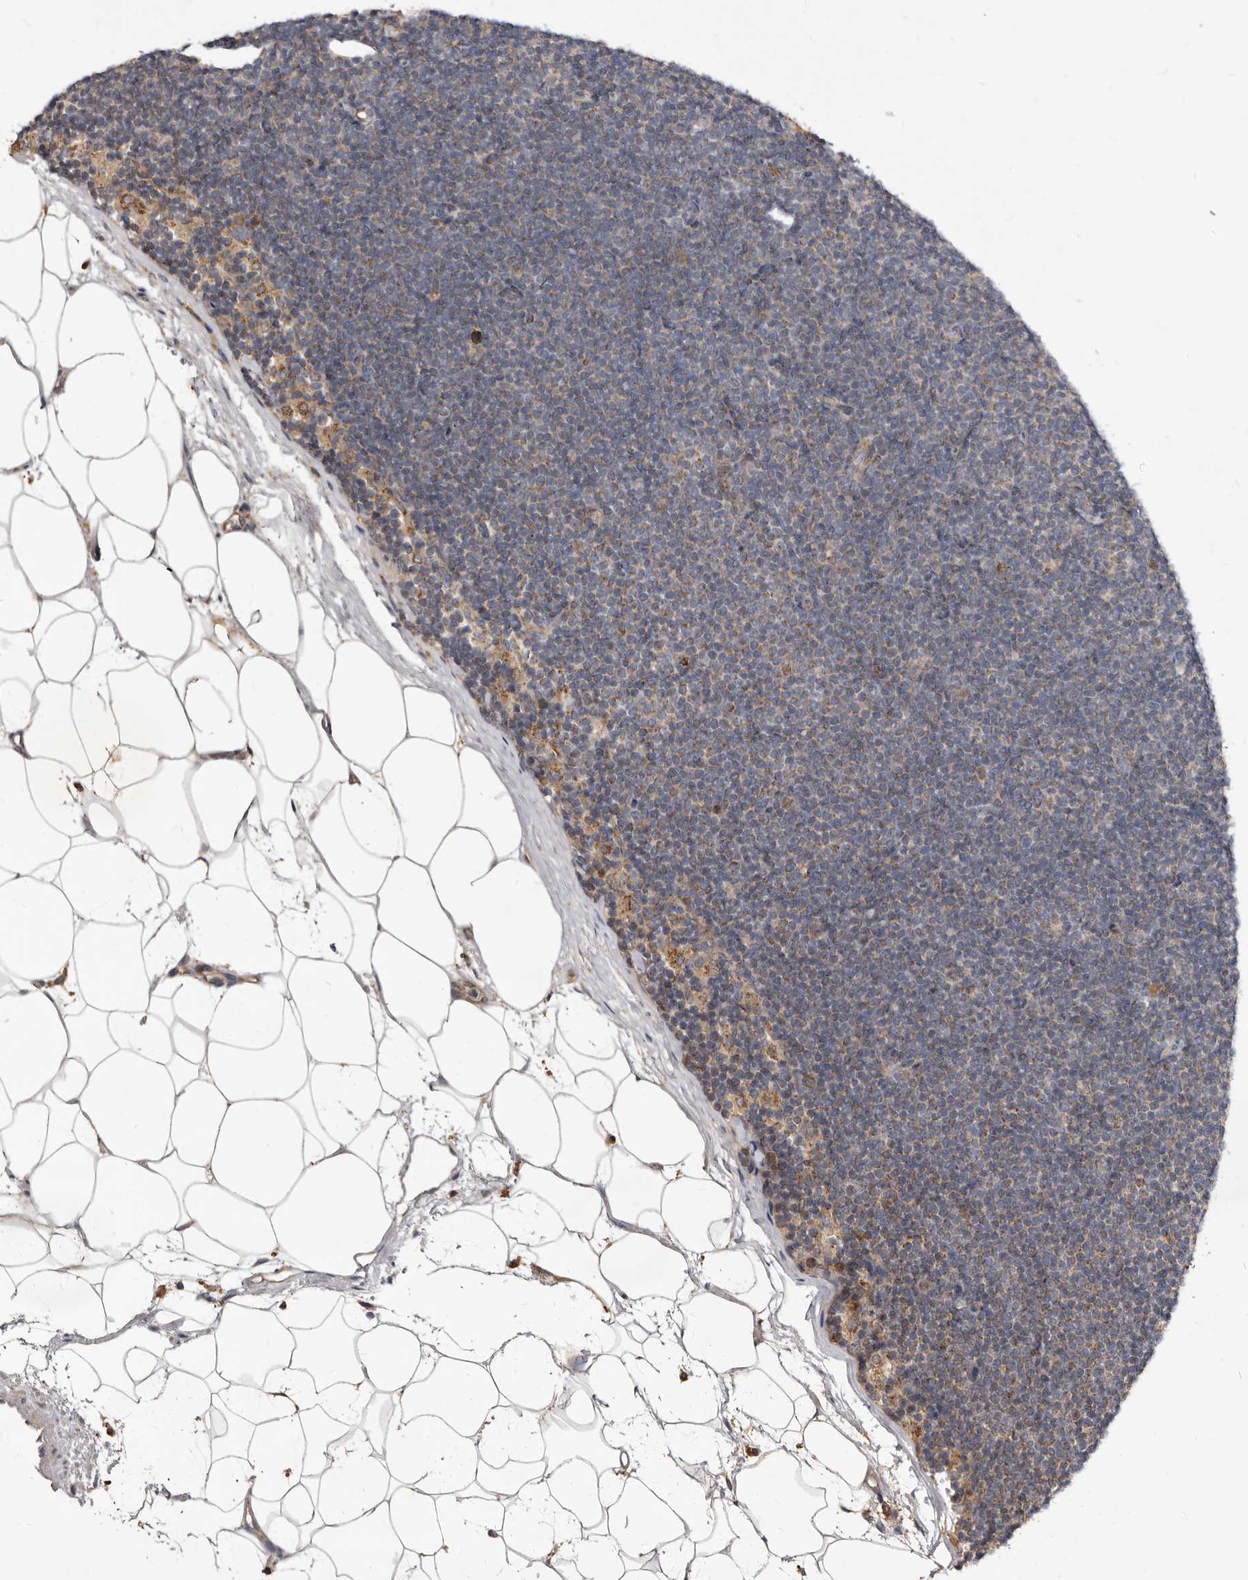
{"staining": {"intensity": "negative", "quantity": "none", "location": "none"}, "tissue": "lymphoma", "cell_type": "Tumor cells", "image_type": "cancer", "snomed": [{"axis": "morphology", "description": "Malignant lymphoma, non-Hodgkin's type, Low grade"}, {"axis": "topography", "description": "Lymph node"}], "caption": "Tumor cells are negative for brown protein staining in lymphoma. (DAB (3,3'-diaminobenzidine) immunohistochemistry with hematoxylin counter stain).", "gene": "SMC4", "patient": {"sex": "female", "age": 53}}